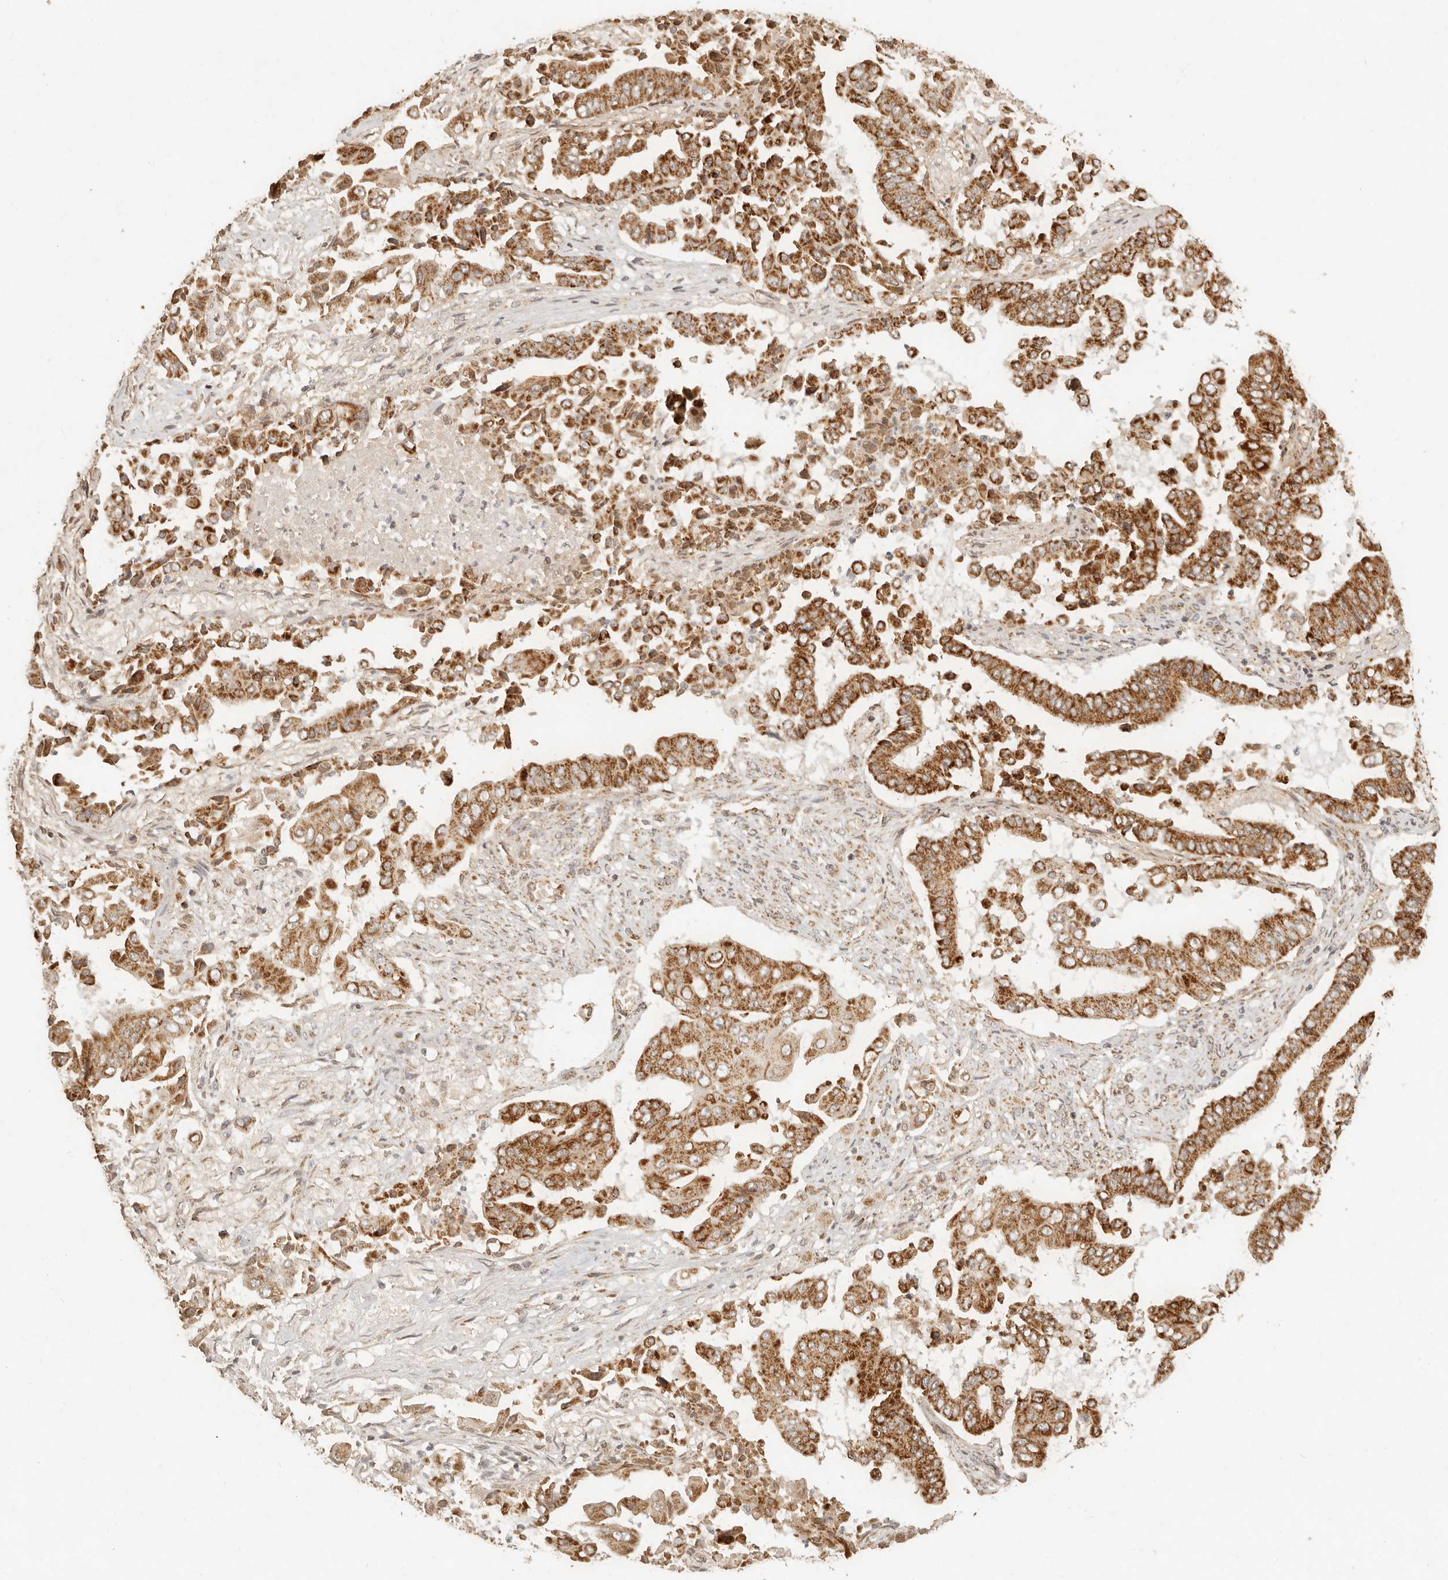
{"staining": {"intensity": "strong", "quantity": ">75%", "location": "cytoplasmic/membranous"}, "tissue": "pancreatic cancer", "cell_type": "Tumor cells", "image_type": "cancer", "snomed": [{"axis": "morphology", "description": "Adenocarcinoma, NOS"}, {"axis": "topography", "description": "Pancreas"}], "caption": "Pancreatic cancer was stained to show a protein in brown. There is high levels of strong cytoplasmic/membranous expression in approximately >75% of tumor cells.", "gene": "MRPL55", "patient": {"sex": "female", "age": 77}}